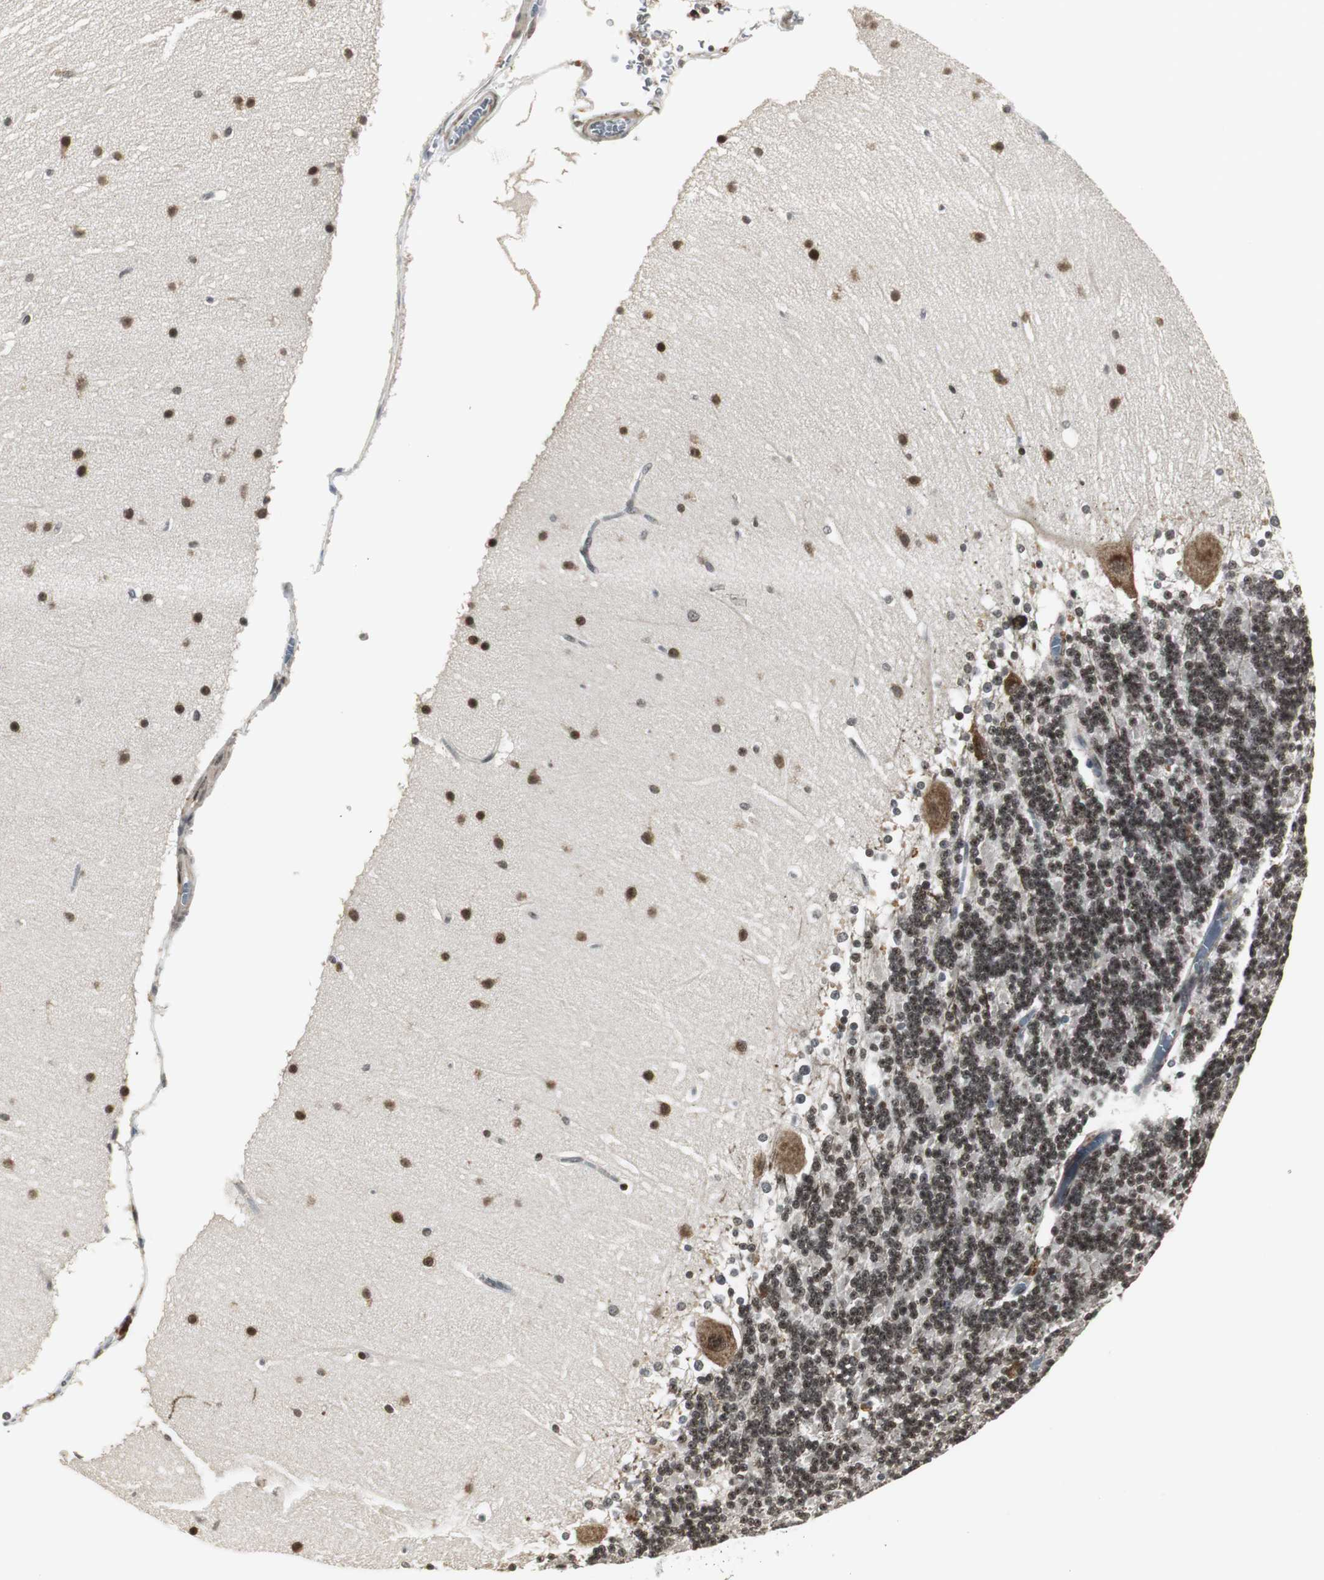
{"staining": {"intensity": "strong", "quantity": ">75%", "location": "nuclear"}, "tissue": "cerebellum", "cell_type": "Cells in granular layer", "image_type": "normal", "snomed": [{"axis": "morphology", "description": "Normal tissue, NOS"}, {"axis": "topography", "description": "Cerebellum"}], "caption": "Immunohistochemical staining of unremarkable human cerebellum displays high levels of strong nuclear staining in approximately >75% of cells in granular layer.", "gene": "MPG", "patient": {"sex": "female", "age": 19}}